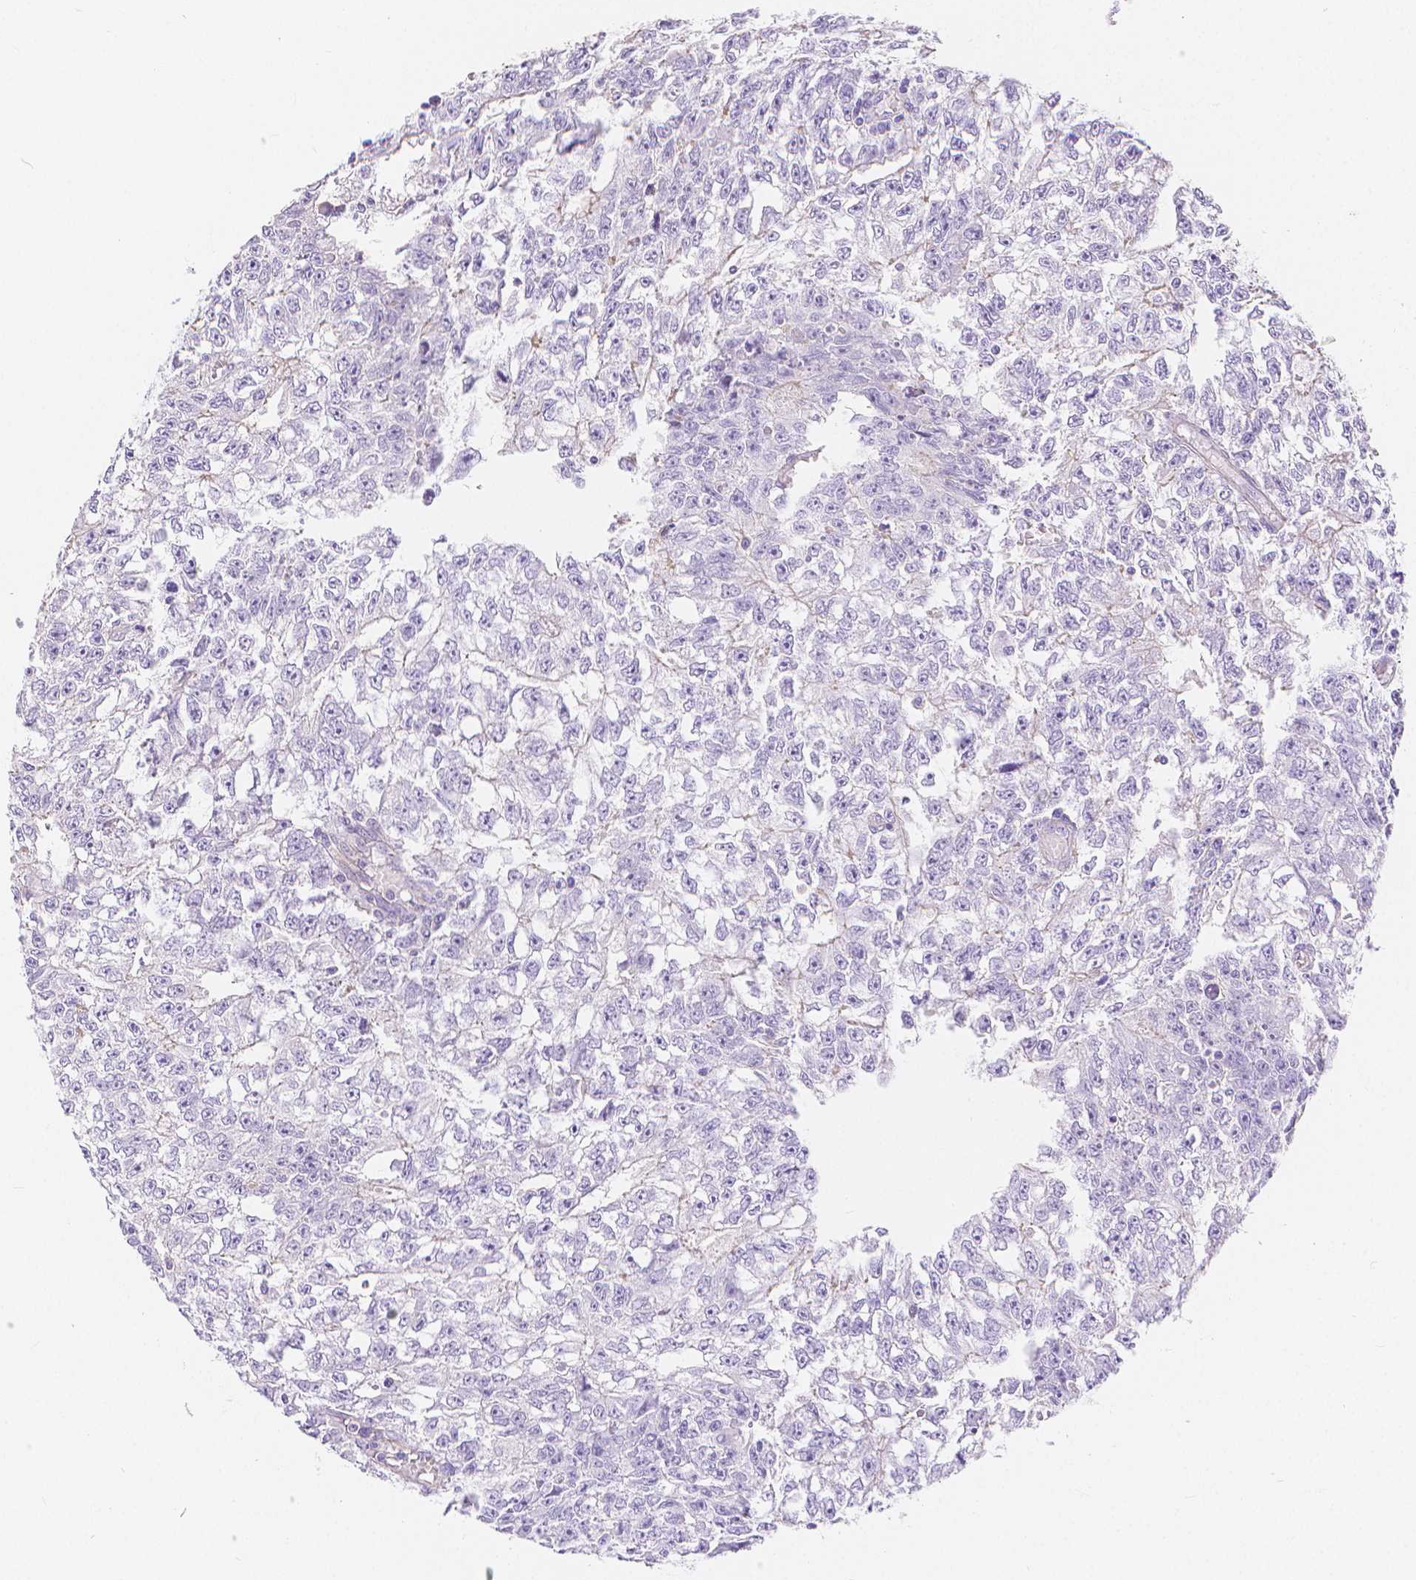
{"staining": {"intensity": "negative", "quantity": "none", "location": "none"}, "tissue": "testis cancer", "cell_type": "Tumor cells", "image_type": "cancer", "snomed": [{"axis": "morphology", "description": "Carcinoma, Embryonal, NOS"}, {"axis": "morphology", "description": "Teratoma, malignant, NOS"}, {"axis": "topography", "description": "Testis"}], "caption": "Human embryonal carcinoma (testis) stained for a protein using immunohistochemistry (IHC) reveals no expression in tumor cells.", "gene": "SLC27A5", "patient": {"sex": "male", "age": 24}}